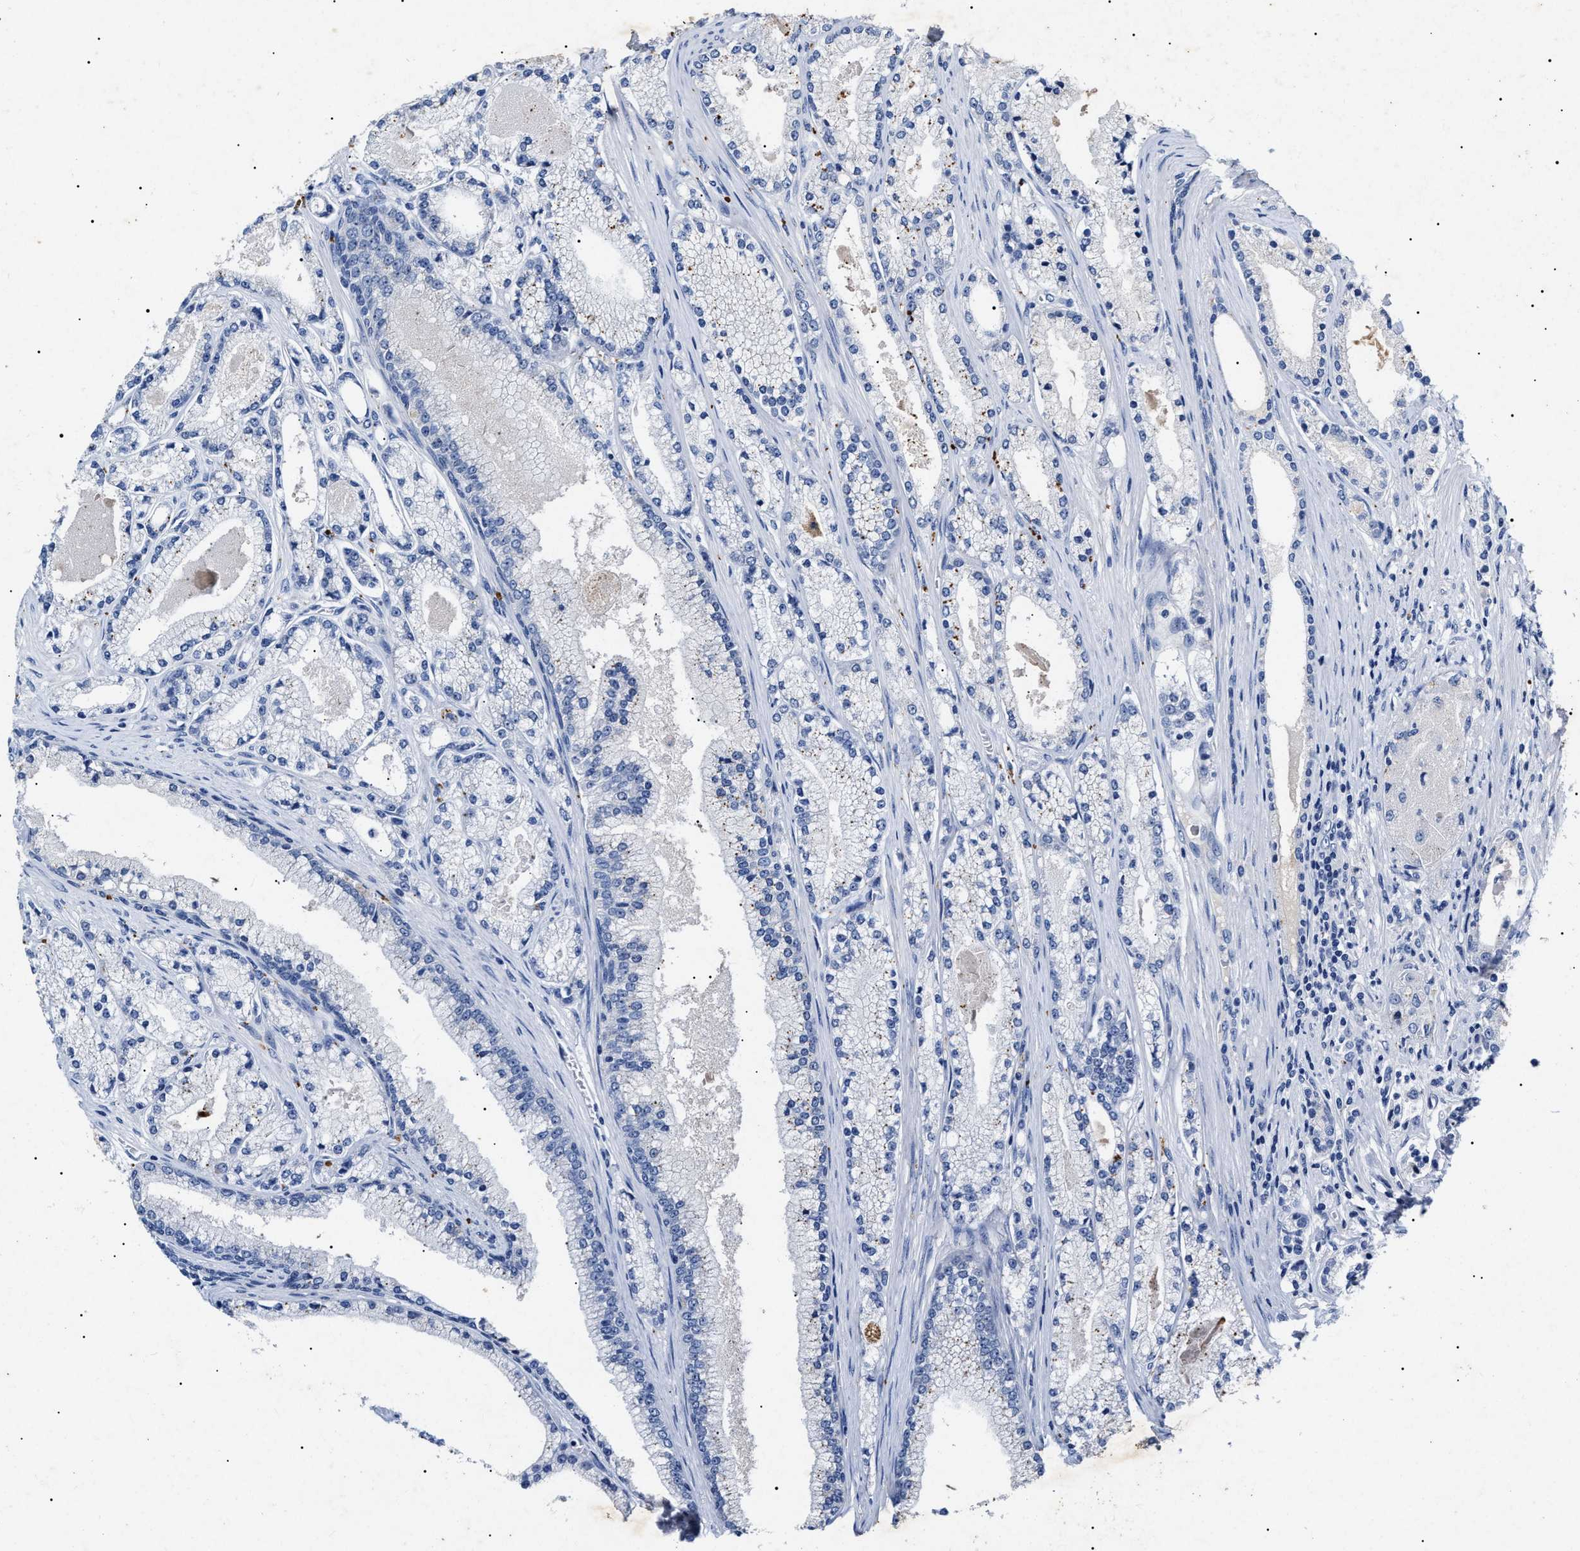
{"staining": {"intensity": "moderate", "quantity": "<25%", "location": "cytoplasmic/membranous"}, "tissue": "prostate cancer", "cell_type": "Tumor cells", "image_type": "cancer", "snomed": [{"axis": "morphology", "description": "Adenocarcinoma, High grade"}, {"axis": "topography", "description": "Prostate"}], "caption": "This photomicrograph reveals prostate cancer (high-grade adenocarcinoma) stained with immunohistochemistry to label a protein in brown. The cytoplasmic/membranous of tumor cells show moderate positivity for the protein. Nuclei are counter-stained blue.", "gene": "LRRC8E", "patient": {"sex": "male", "age": 71}}